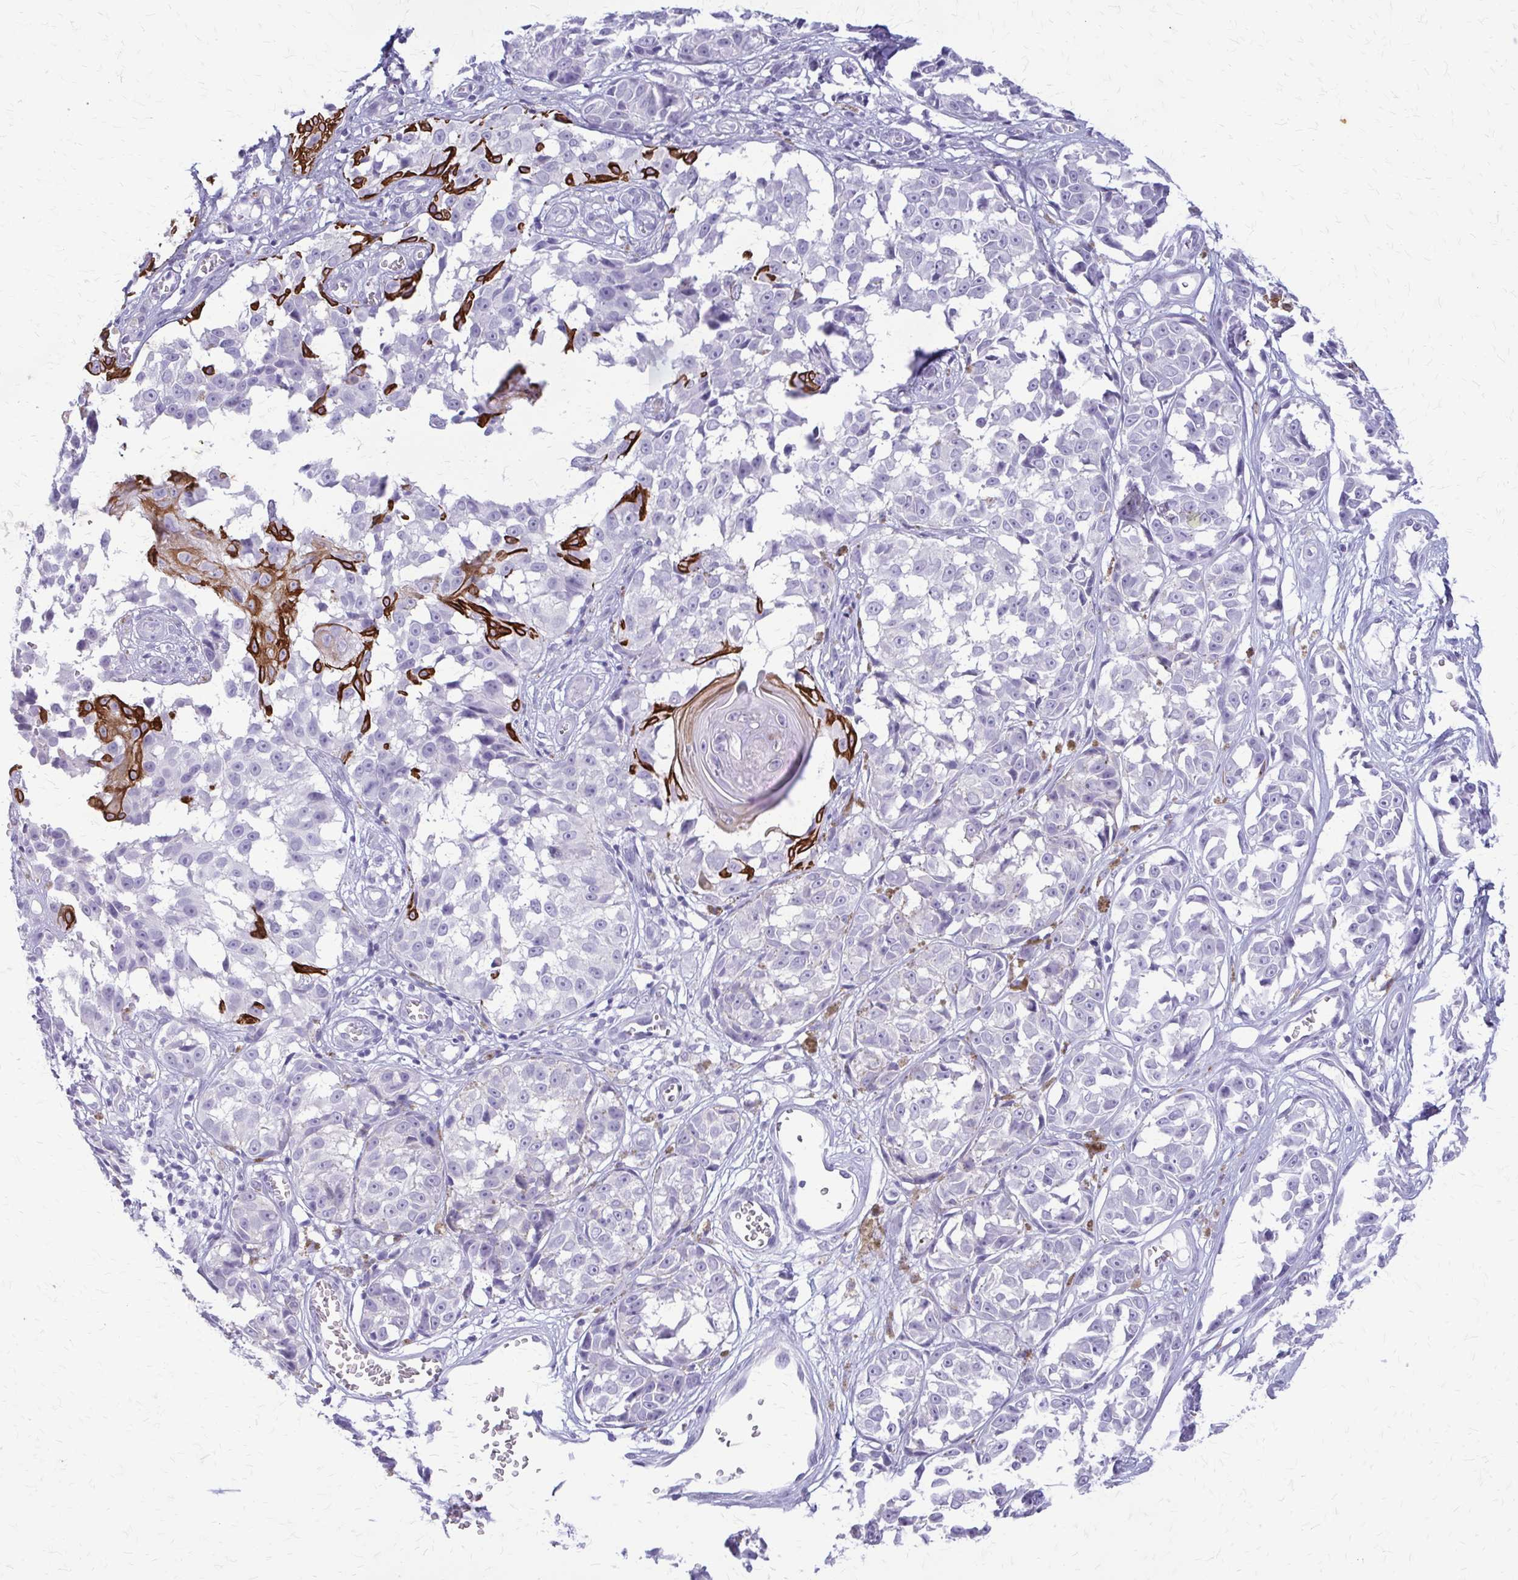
{"staining": {"intensity": "negative", "quantity": "none", "location": "none"}, "tissue": "melanoma", "cell_type": "Tumor cells", "image_type": "cancer", "snomed": [{"axis": "morphology", "description": "Malignant melanoma, NOS"}, {"axis": "topography", "description": "Skin"}], "caption": "A histopathology image of malignant melanoma stained for a protein displays no brown staining in tumor cells. Nuclei are stained in blue.", "gene": "KRT5", "patient": {"sex": "male", "age": 73}}